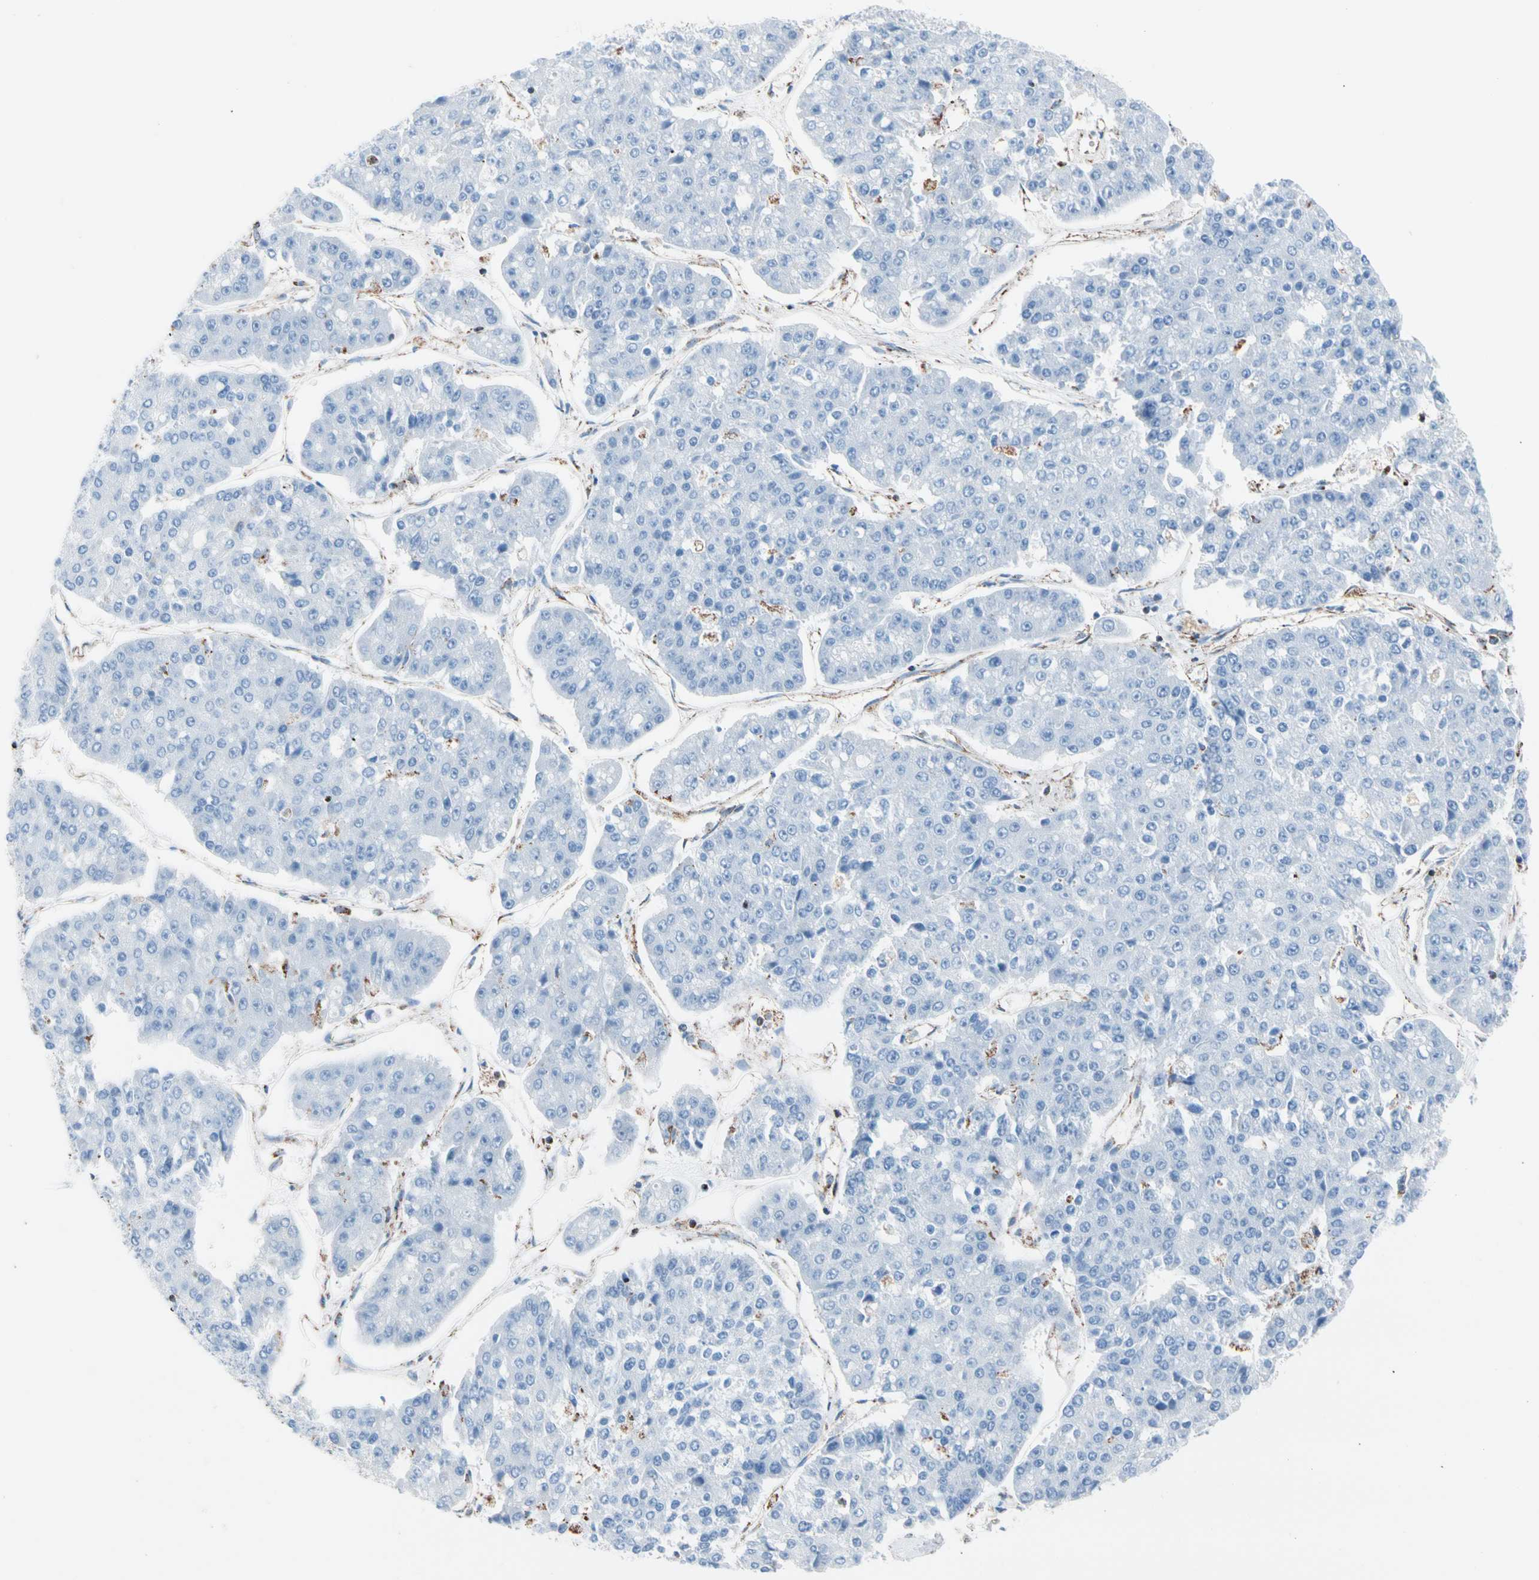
{"staining": {"intensity": "negative", "quantity": "none", "location": "none"}, "tissue": "pancreatic cancer", "cell_type": "Tumor cells", "image_type": "cancer", "snomed": [{"axis": "morphology", "description": "Adenocarcinoma, NOS"}, {"axis": "topography", "description": "Pancreas"}], "caption": "Tumor cells are negative for brown protein staining in pancreatic cancer.", "gene": "HK1", "patient": {"sex": "male", "age": 50}}